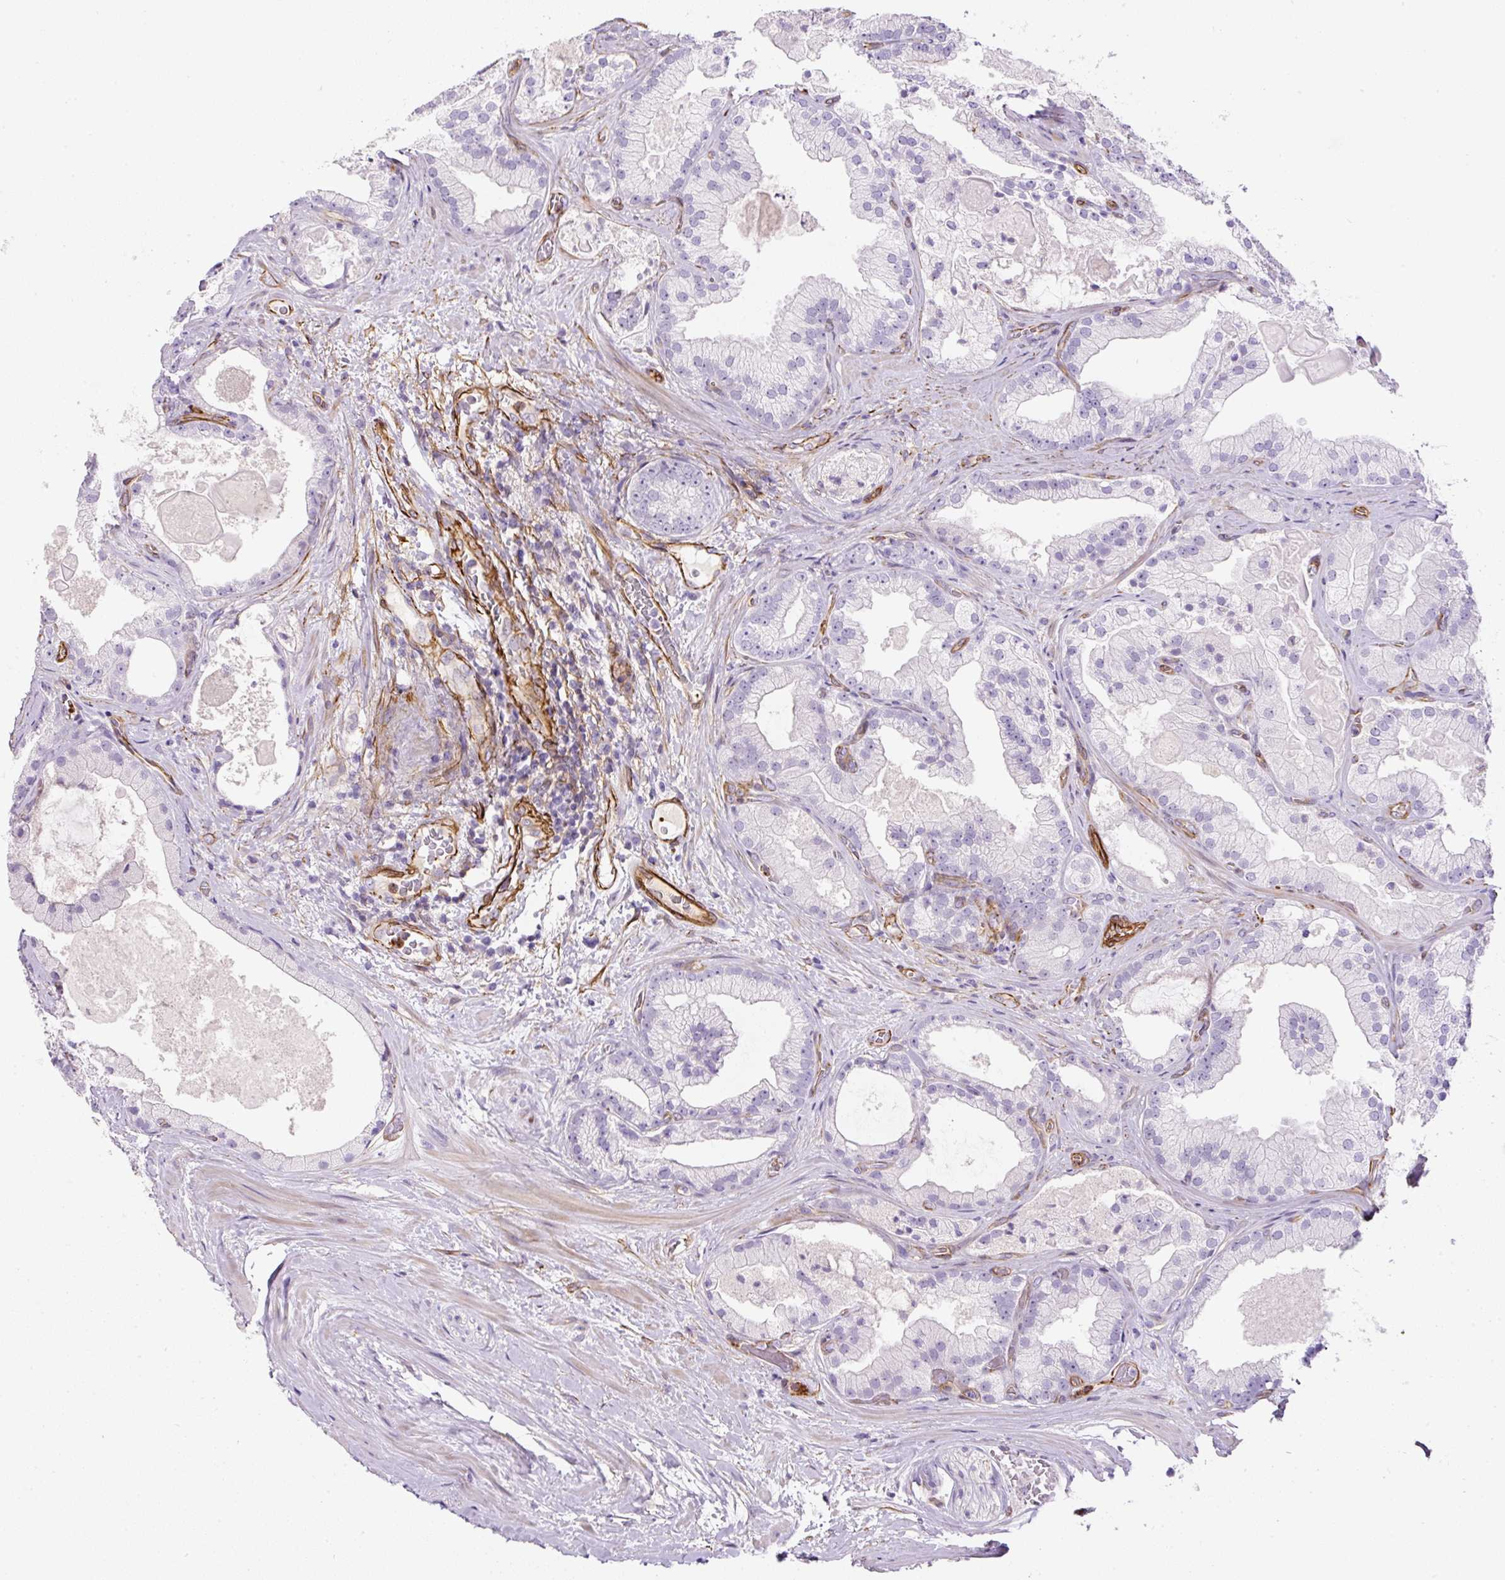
{"staining": {"intensity": "negative", "quantity": "none", "location": "none"}, "tissue": "prostate cancer", "cell_type": "Tumor cells", "image_type": "cancer", "snomed": [{"axis": "morphology", "description": "Adenocarcinoma, High grade"}, {"axis": "topography", "description": "Prostate"}], "caption": "High magnification brightfield microscopy of prostate cancer (high-grade adenocarcinoma) stained with DAB (brown) and counterstained with hematoxylin (blue): tumor cells show no significant expression. The staining is performed using DAB brown chromogen with nuclei counter-stained in using hematoxylin.", "gene": "B3GALT5", "patient": {"sex": "male", "age": 68}}